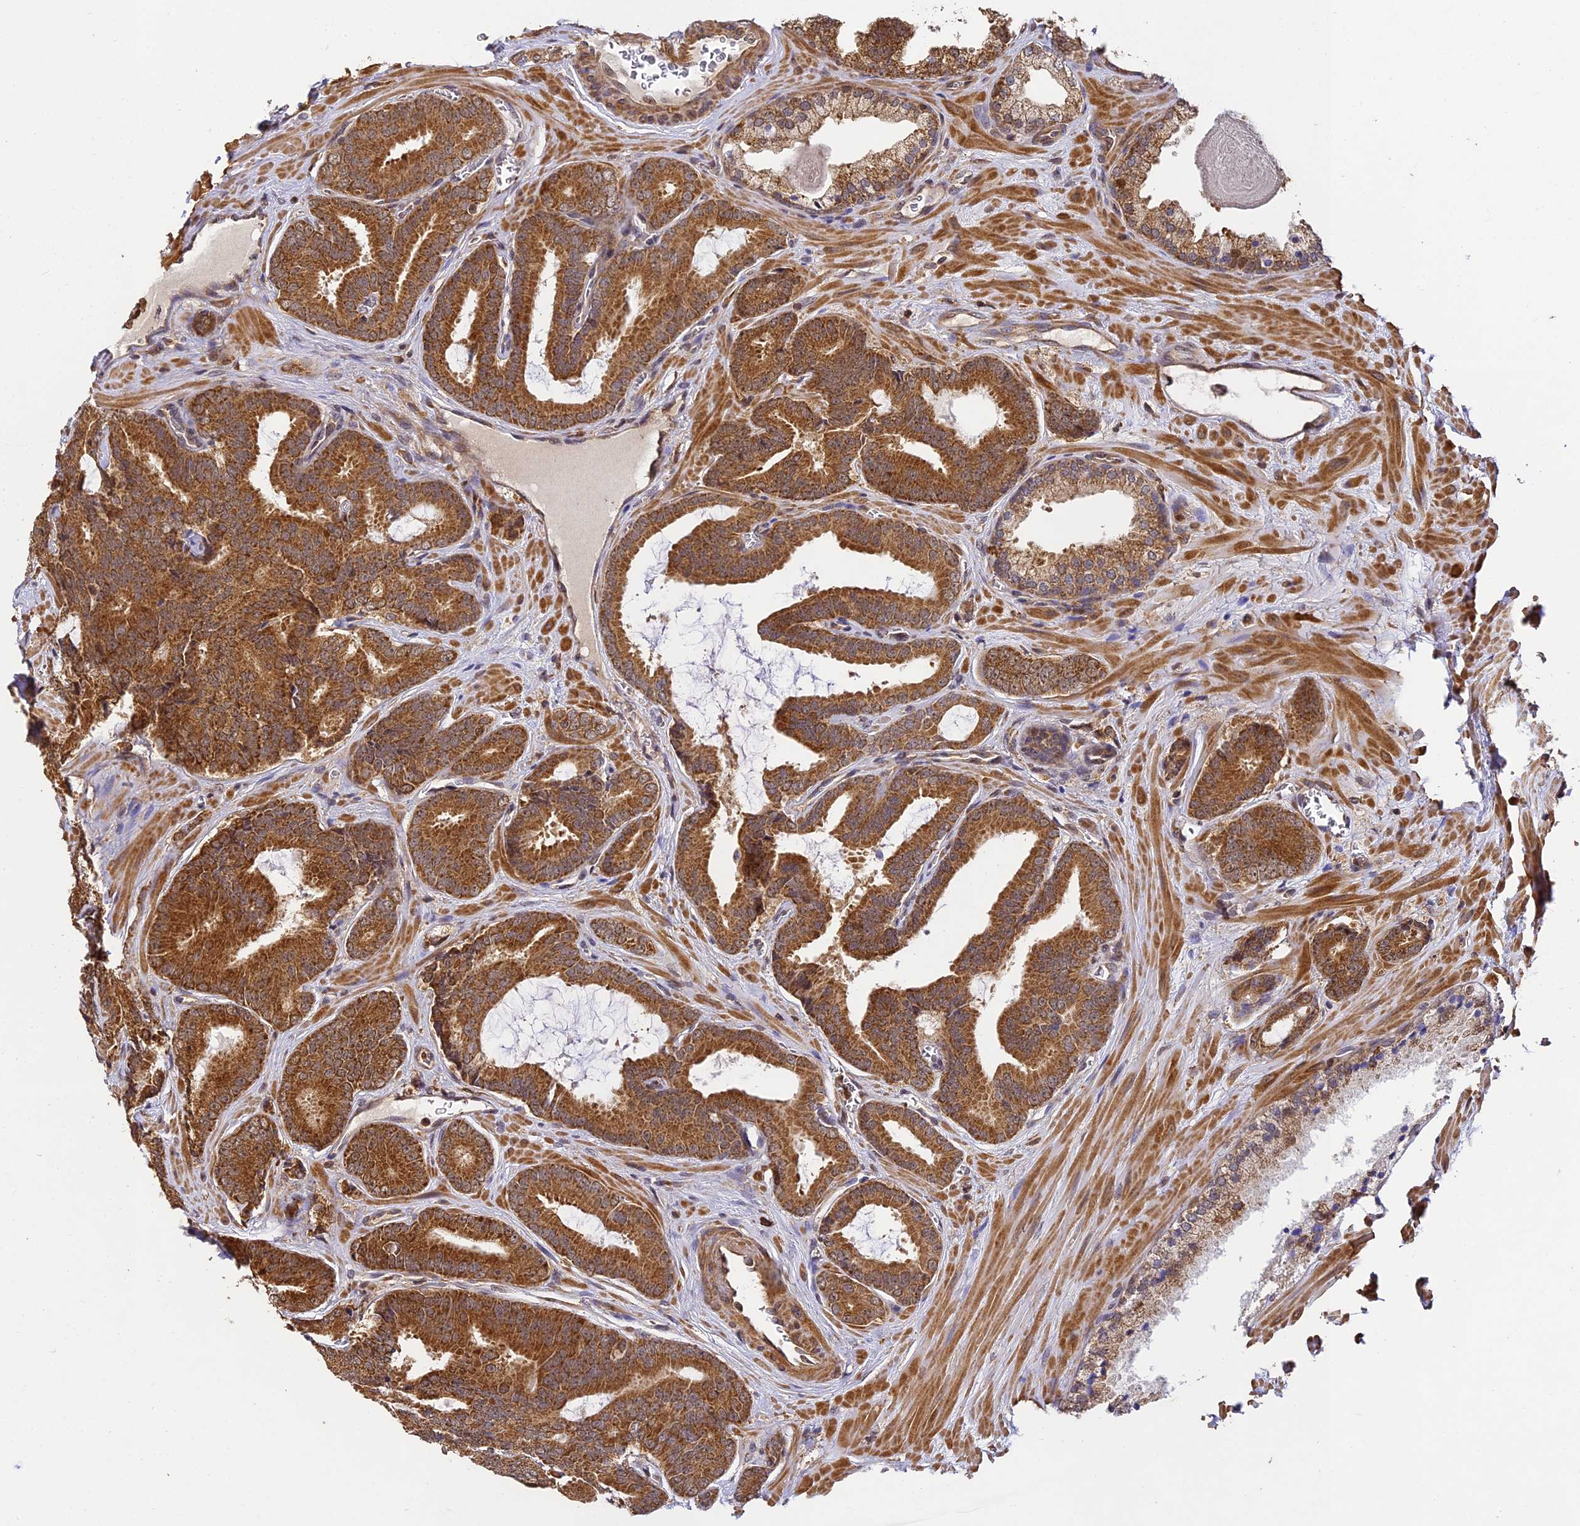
{"staining": {"intensity": "strong", "quantity": ">75%", "location": "cytoplasmic/membranous"}, "tissue": "prostate cancer", "cell_type": "Tumor cells", "image_type": "cancer", "snomed": [{"axis": "morphology", "description": "Adenocarcinoma, High grade"}, {"axis": "topography", "description": "Prostate"}], "caption": "Protein staining demonstrates strong cytoplasmic/membranous positivity in about >75% of tumor cells in prostate cancer (adenocarcinoma (high-grade)).", "gene": "ZNF443", "patient": {"sex": "male", "age": 66}}